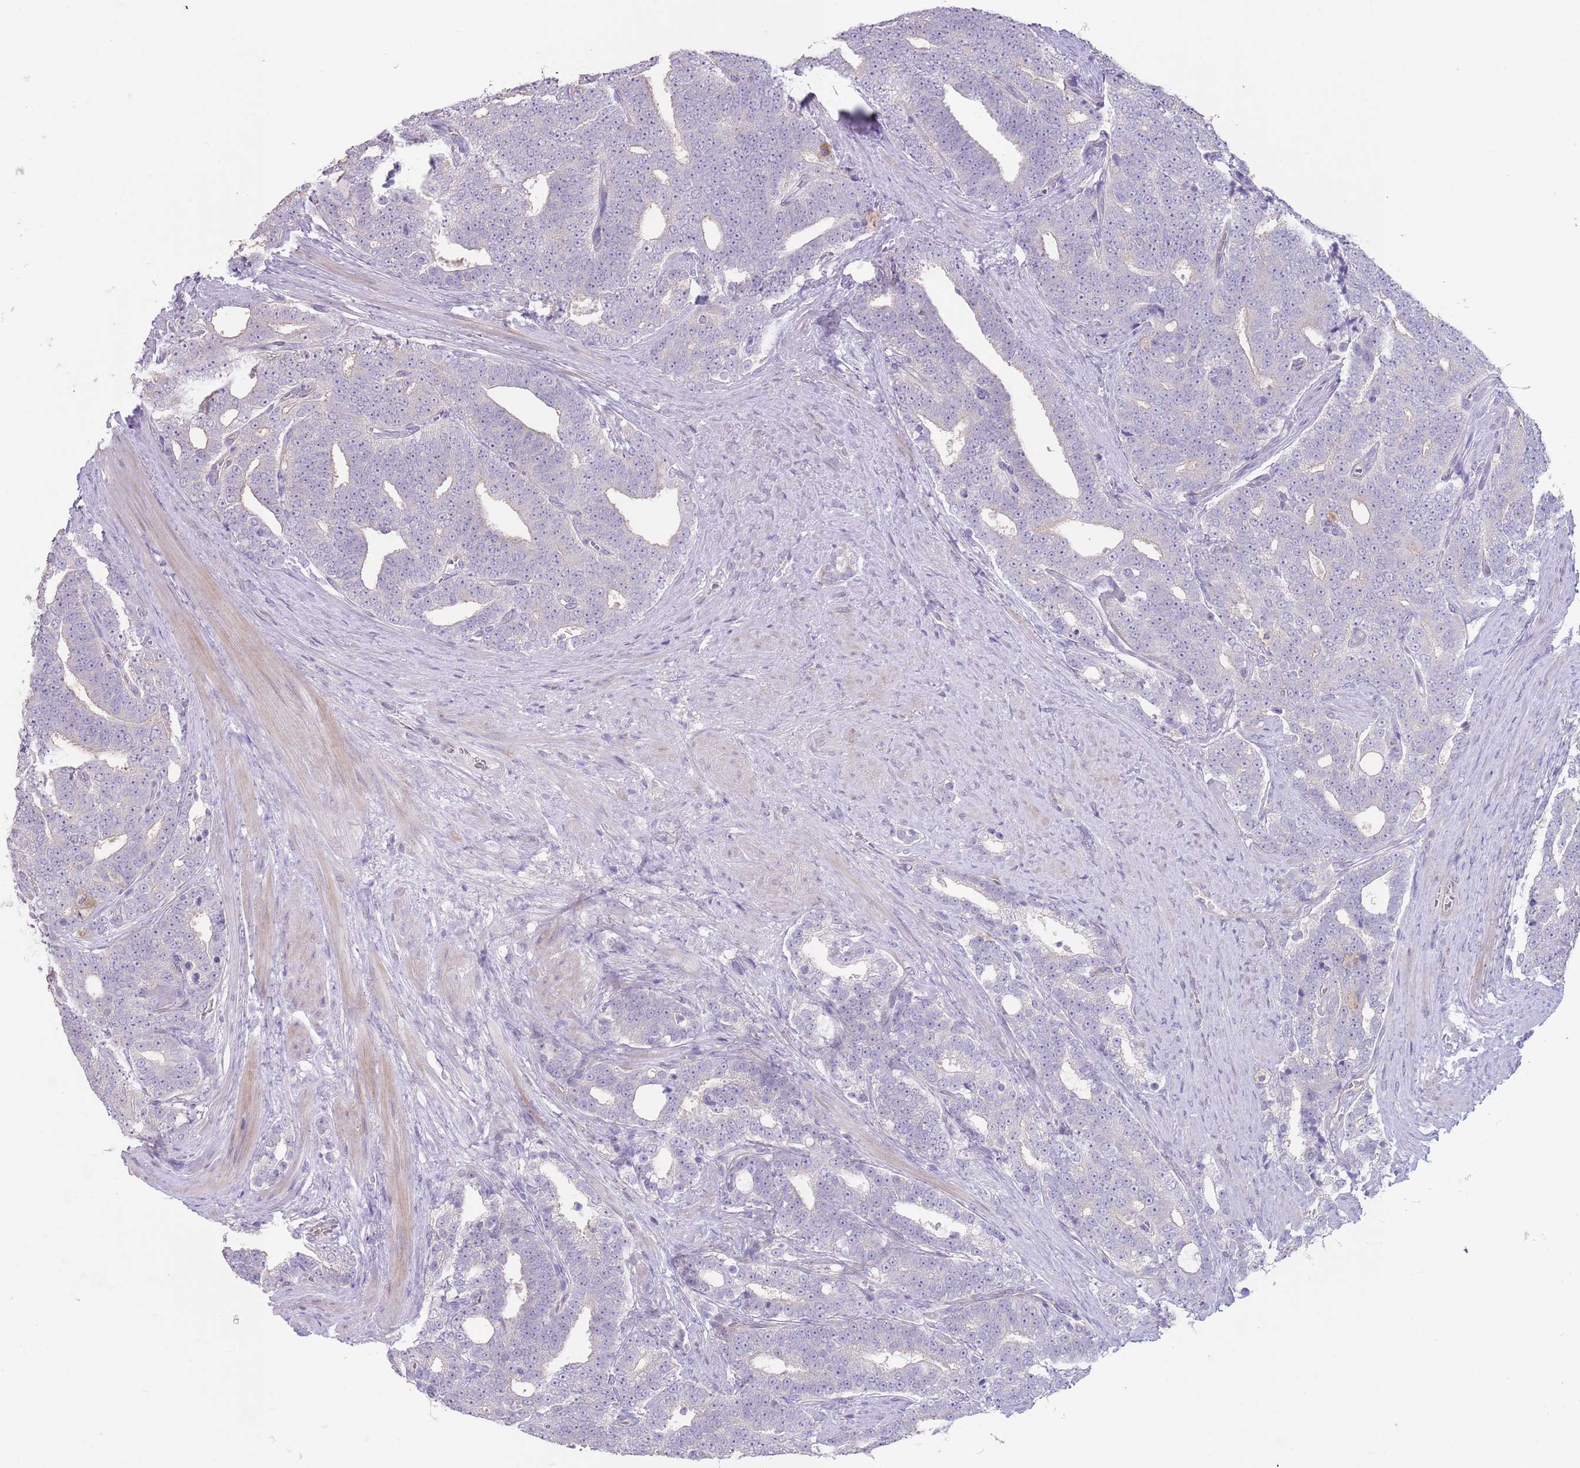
{"staining": {"intensity": "negative", "quantity": "none", "location": "none"}, "tissue": "prostate cancer", "cell_type": "Tumor cells", "image_type": "cancer", "snomed": [{"axis": "morphology", "description": "Adenocarcinoma, High grade"}, {"axis": "topography", "description": "Prostate and seminal vesicle, NOS"}], "caption": "DAB immunohistochemical staining of prostate adenocarcinoma (high-grade) displays no significant expression in tumor cells.", "gene": "ZNF14", "patient": {"sex": "male", "age": 67}}